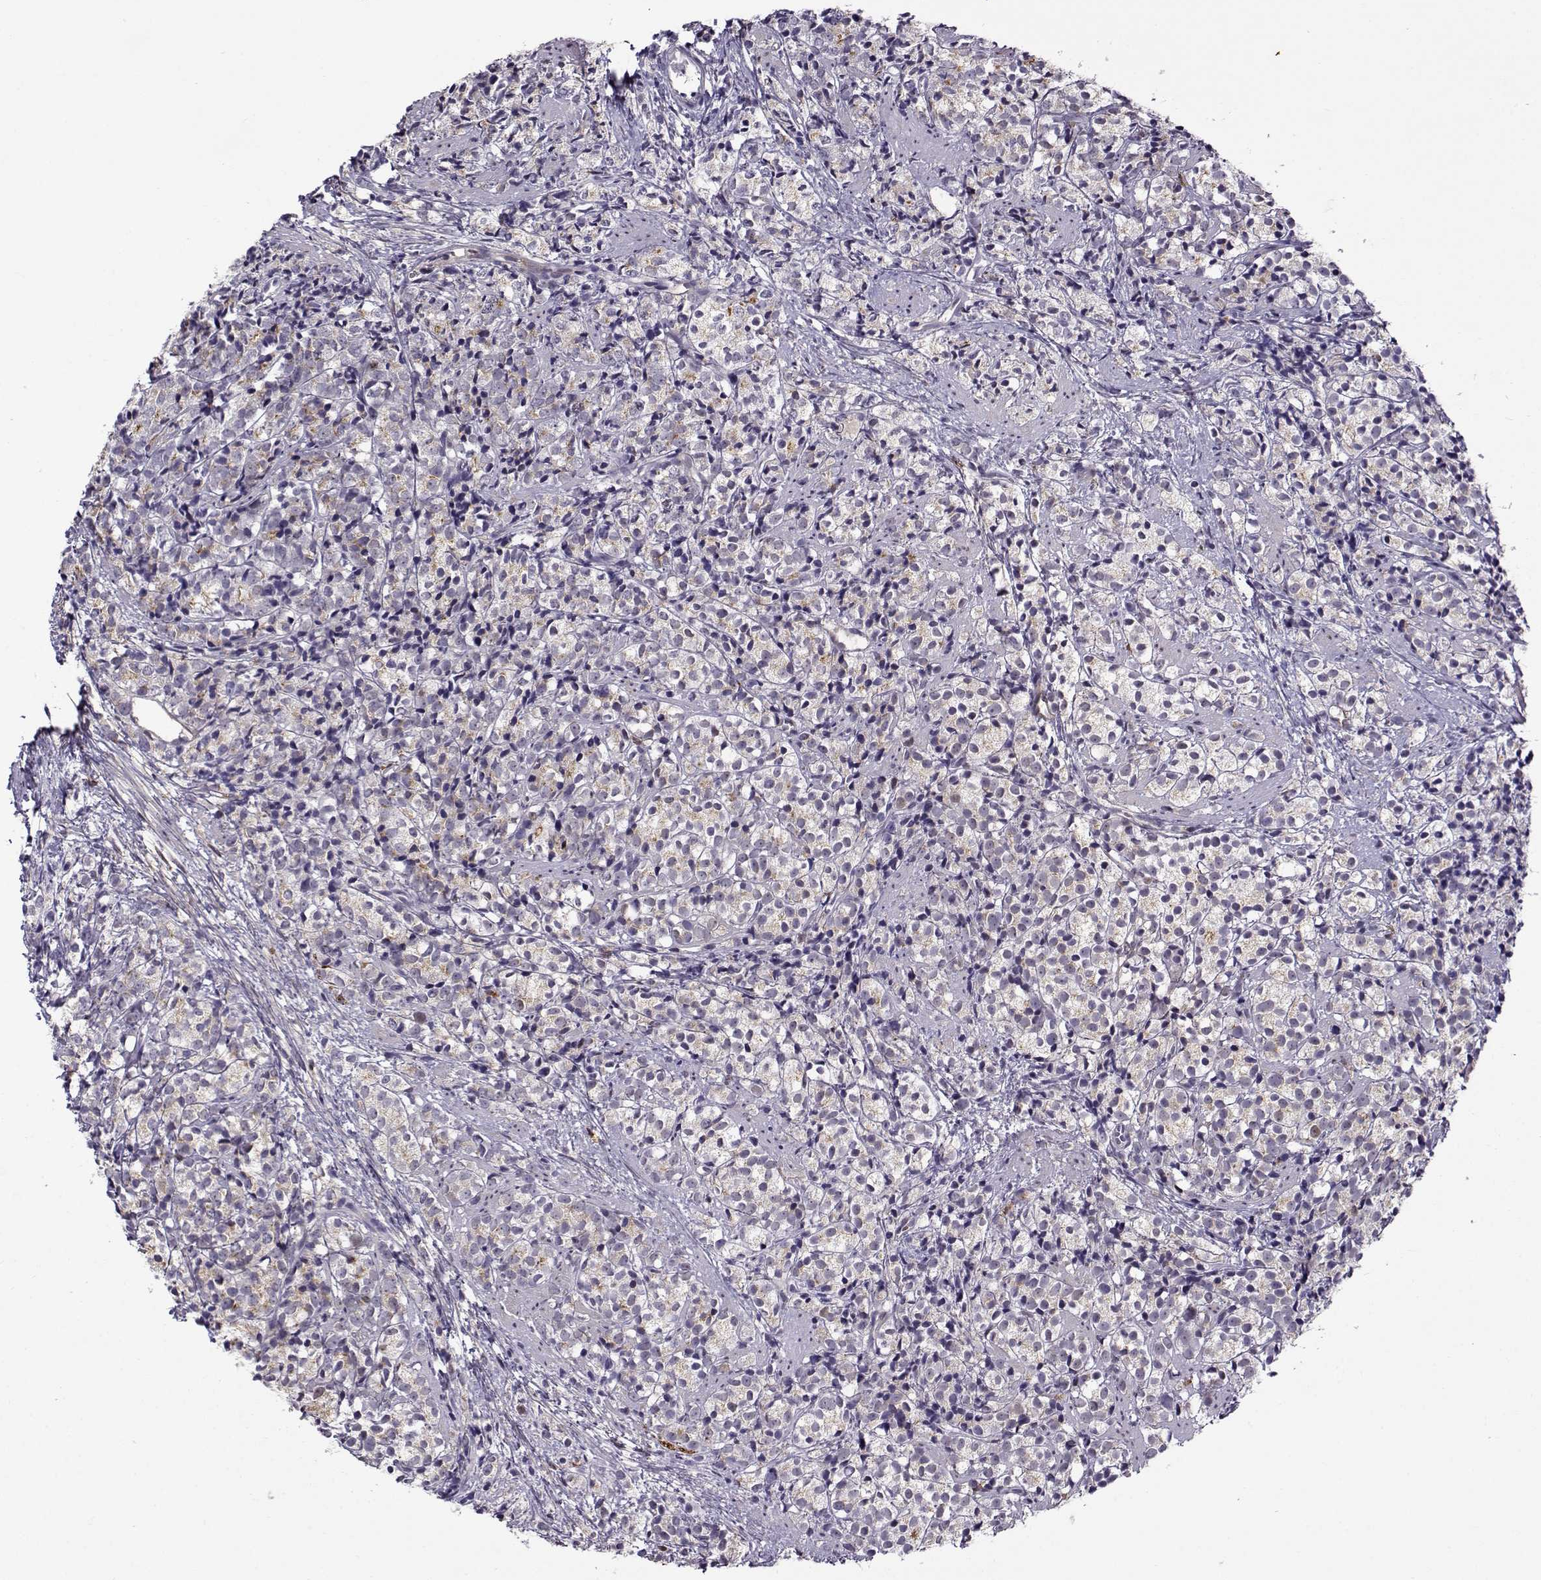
{"staining": {"intensity": "weak", "quantity": "25%-75%", "location": "cytoplasmic/membranous"}, "tissue": "prostate cancer", "cell_type": "Tumor cells", "image_type": "cancer", "snomed": [{"axis": "morphology", "description": "Adenocarcinoma, High grade"}, {"axis": "topography", "description": "Prostate"}], "caption": "Prostate adenocarcinoma (high-grade) stained with DAB IHC shows low levels of weak cytoplasmic/membranous staining in about 25%-75% of tumor cells.", "gene": "BACH1", "patient": {"sex": "male", "age": 53}}